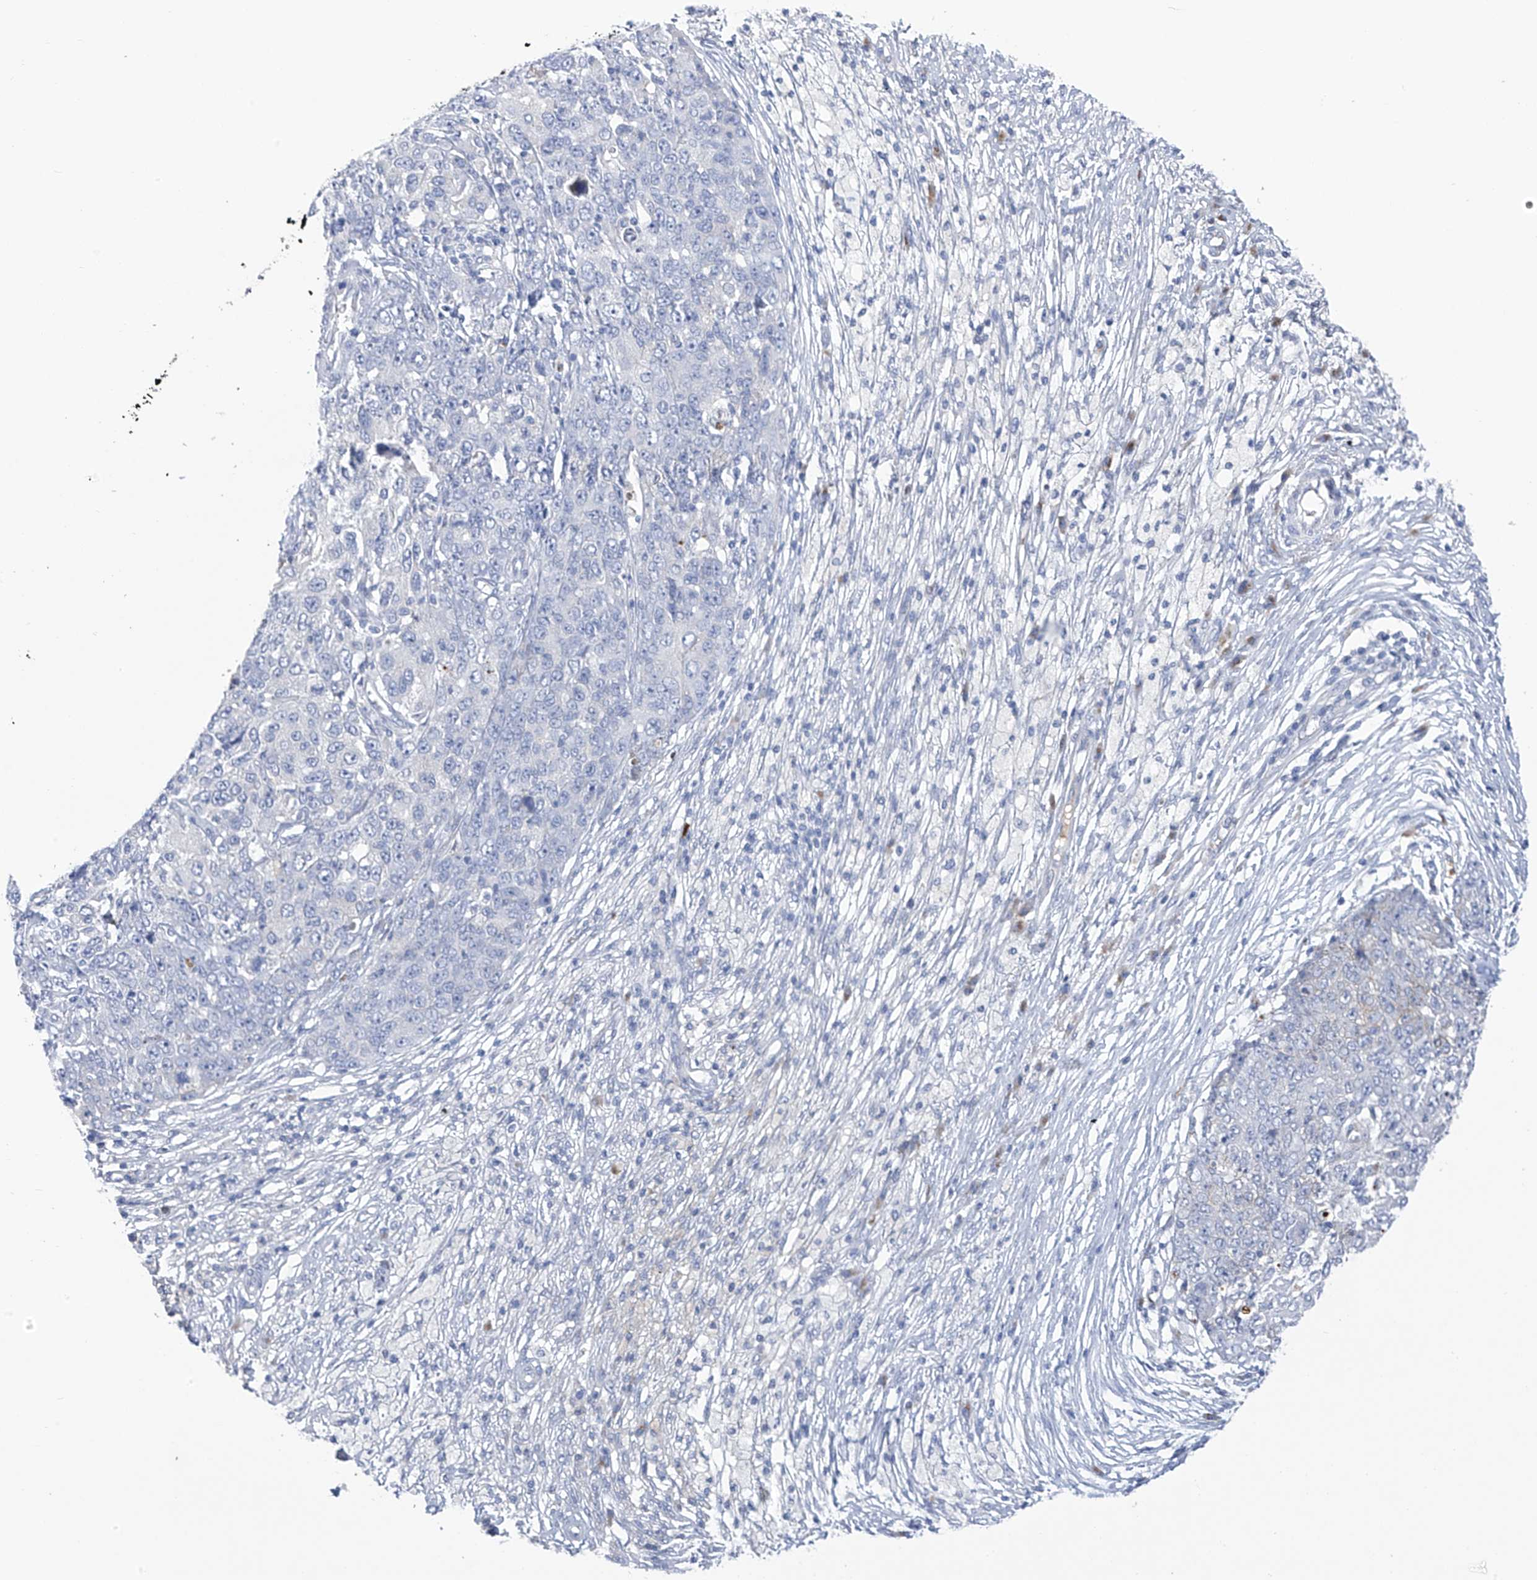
{"staining": {"intensity": "negative", "quantity": "none", "location": "none"}, "tissue": "ovarian cancer", "cell_type": "Tumor cells", "image_type": "cancer", "snomed": [{"axis": "morphology", "description": "Carcinoma, endometroid"}, {"axis": "topography", "description": "Ovary"}], "caption": "Immunohistochemistry (IHC) photomicrograph of ovarian endometroid carcinoma stained for a protein (brown), which exhibits no staining in tumor cells. Brightfield microscopy of IHC stained with DAB (brown) and hematoxylin (blue), captured at high magnification.", "gene": "SLCO4A1", "patient": {"sex": "female", "age": 42}}